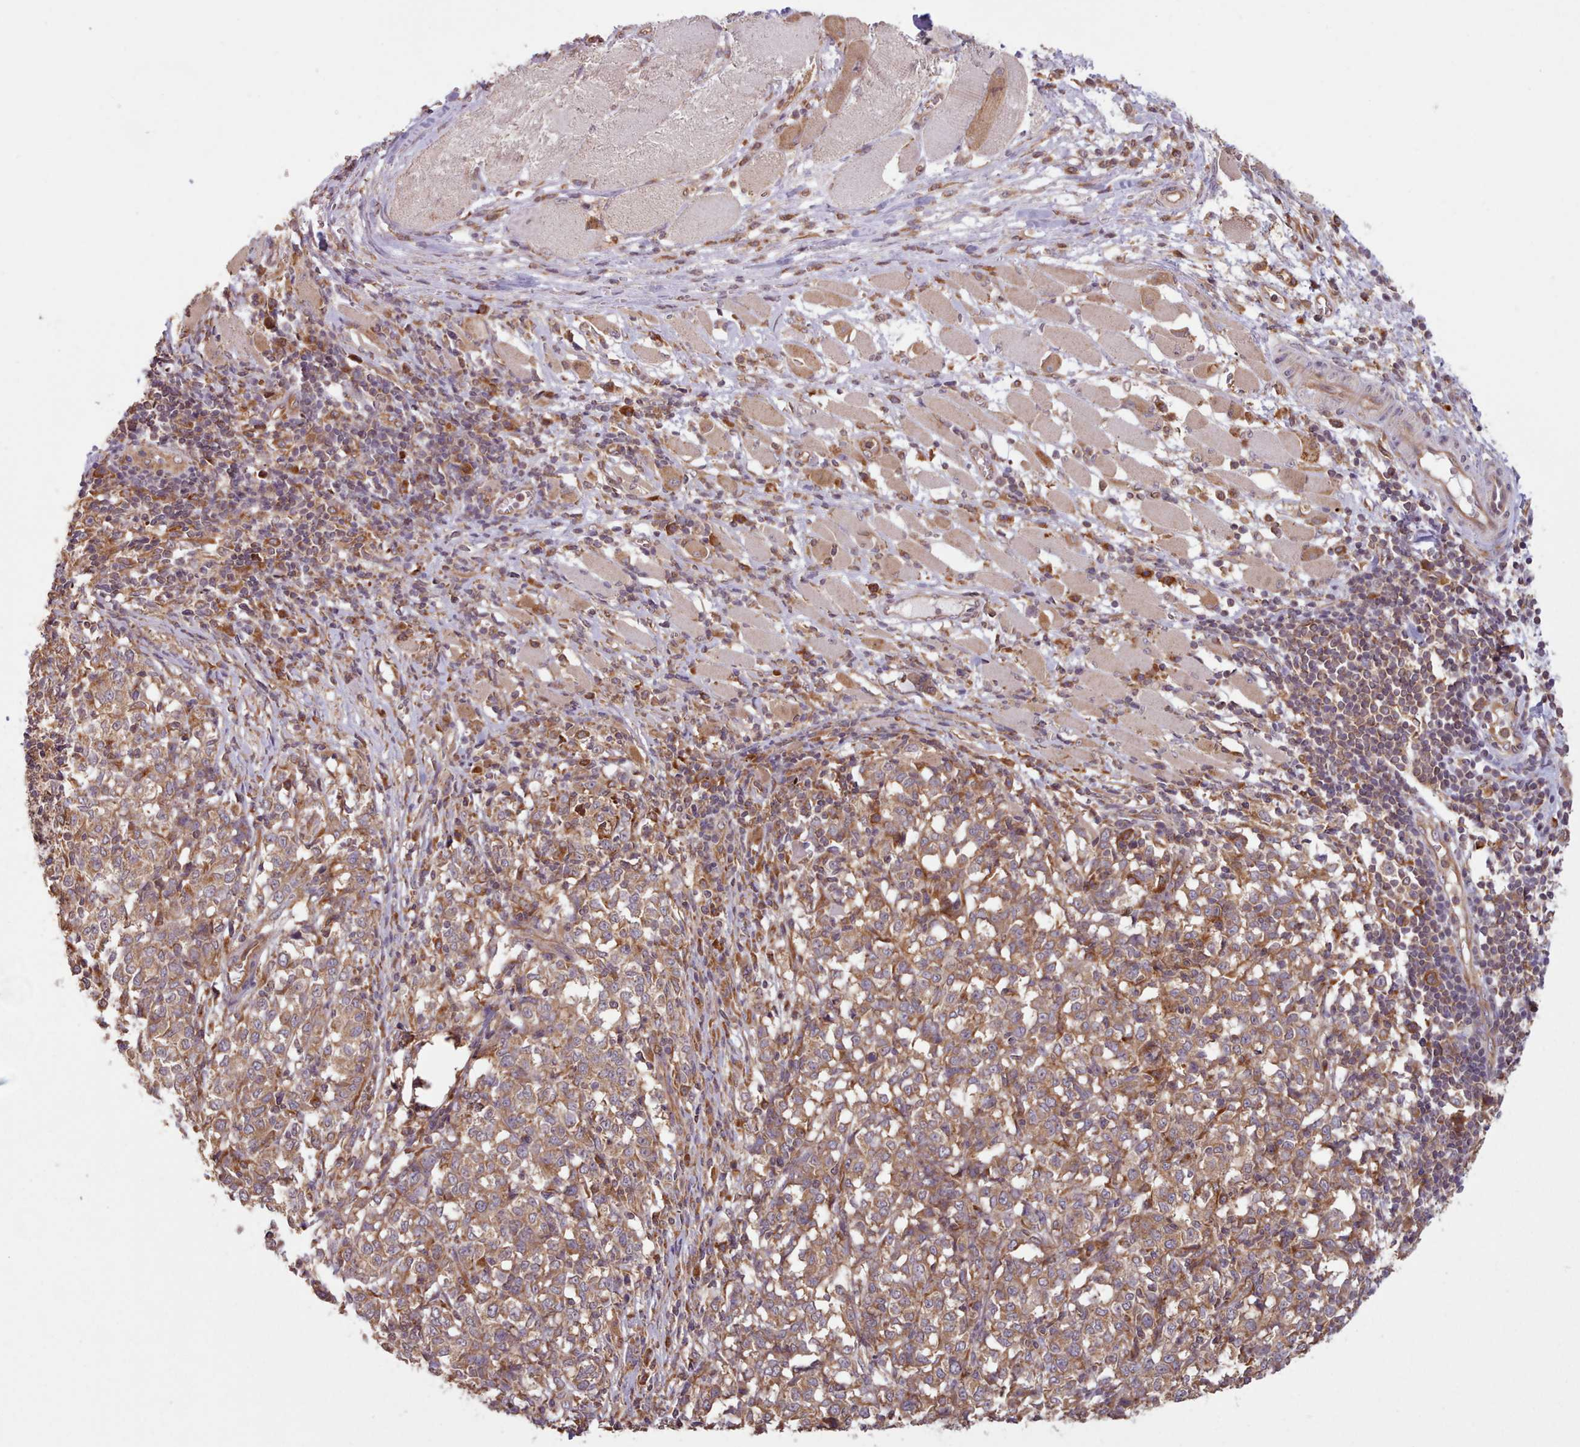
{"staining": {"intensity": "moderate", "quantity": "25%-75%", "location": "cytoplasmic/membranous"}, "tissue": "melanoma", "cell_type": "Tumor cells", "image_type": "cancer", "snomed": [{"axis": "morphology", "description": "Malignant melanoma, NOS"}, {"axis": "topography", "description": "Skin"}], "caption": "Protein analysis of melanoma tissue reveals moderate cytoplasmic/membranous positivity in about 25%-75% of tumor cells.", "gene": "CRYBG1", "patient": {"sex": "female", "age": 72}}